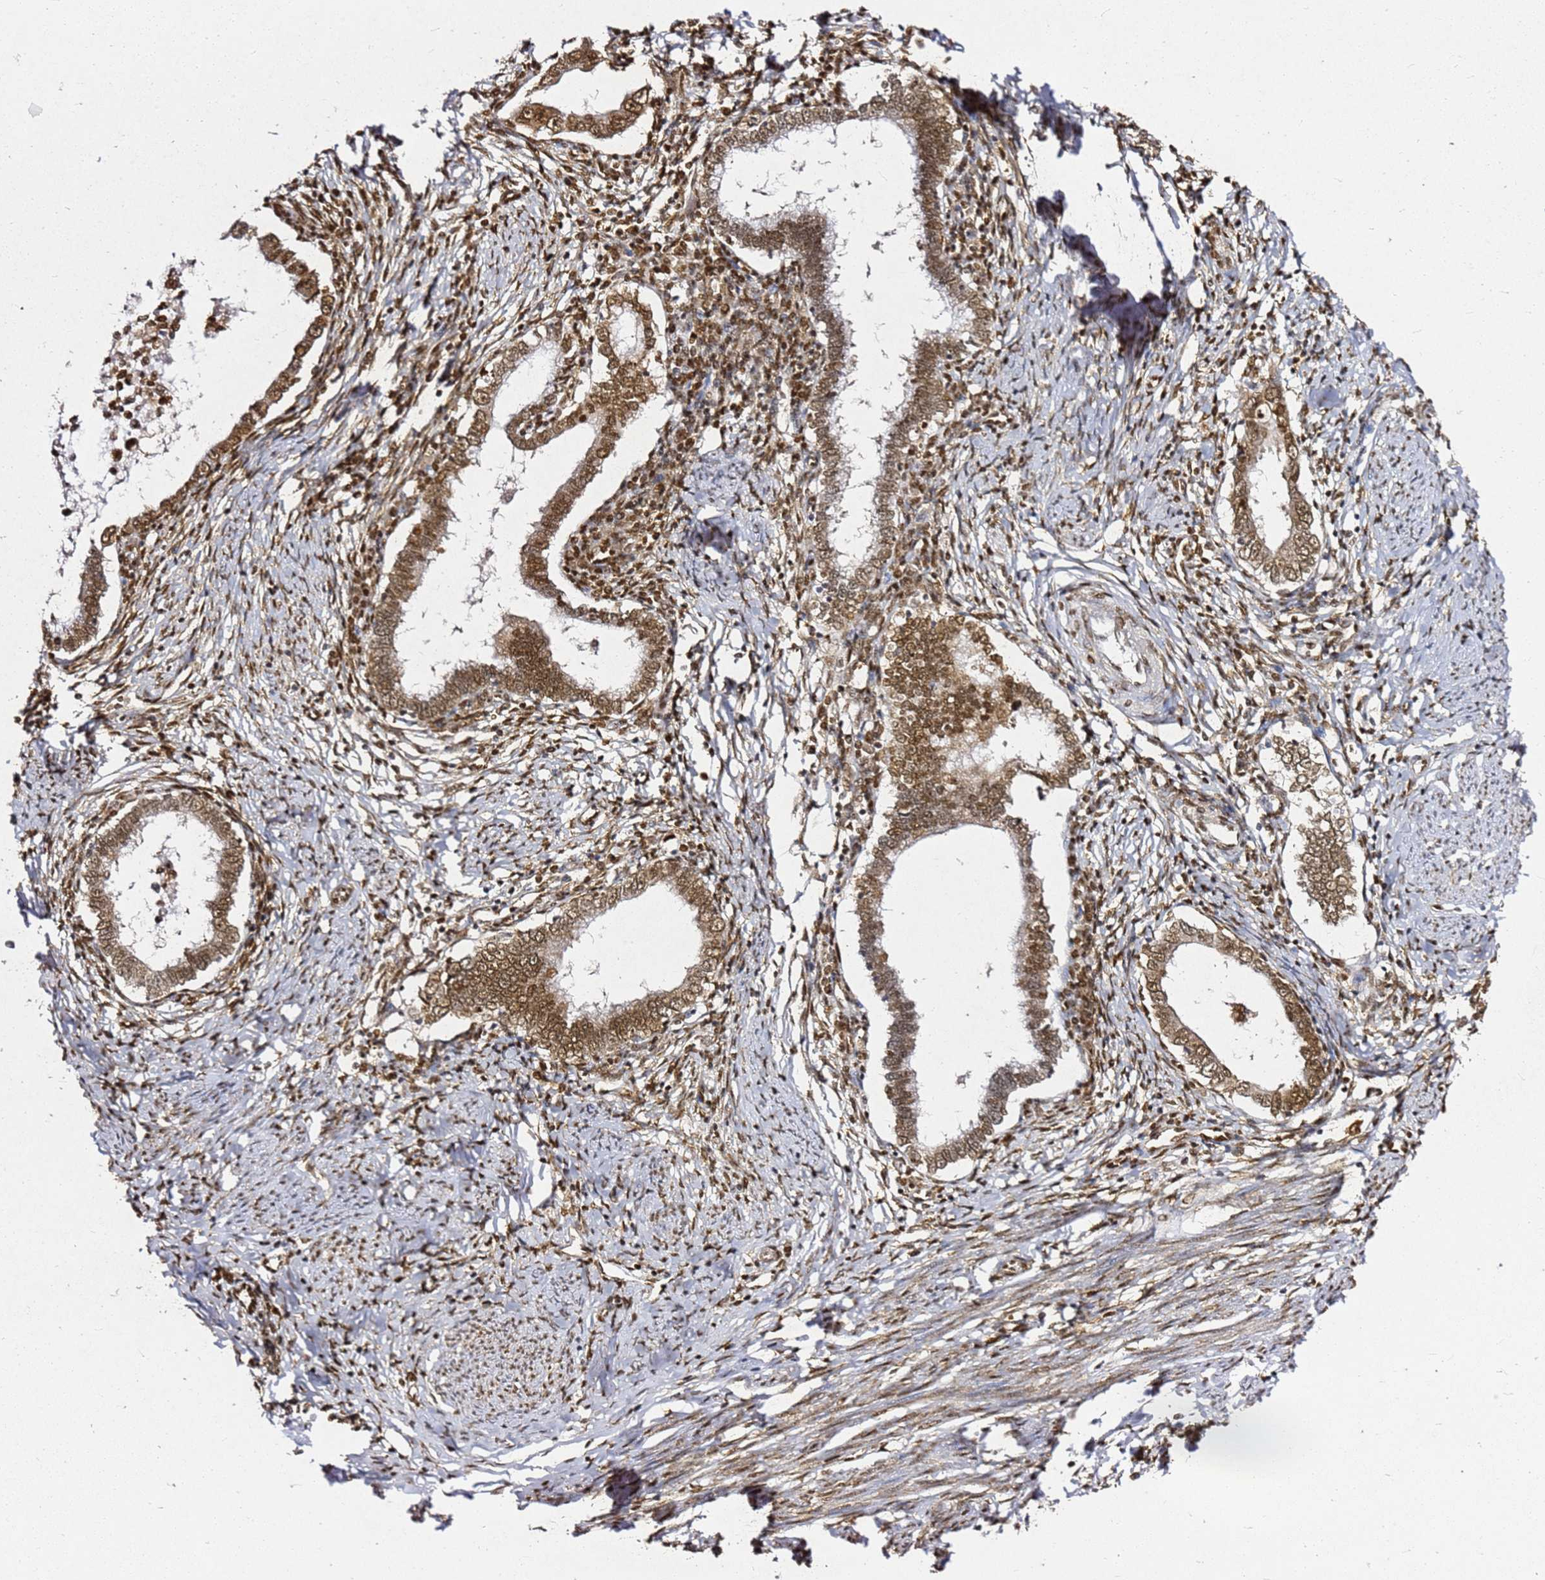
{"staining": {"intensity": "moderate", "quantity": ">75%", "location": "nuclear"}, "tissue": "cervical cancer", "cell_type": "Tumor cells", "image_type": "cancer", "snomed": [{"axis": "morphology", "description": "Adenocarcinoma, NOS"}, {"axis": "topography", "description": "Cervix"}], "caption": "A brown stain shows moderate nuclear staining of a protein in human cervical cancer (adenocarcinoma) tumor cells.", "gene": "APEX1", "patient": {"sex": "female", "age": 36}}